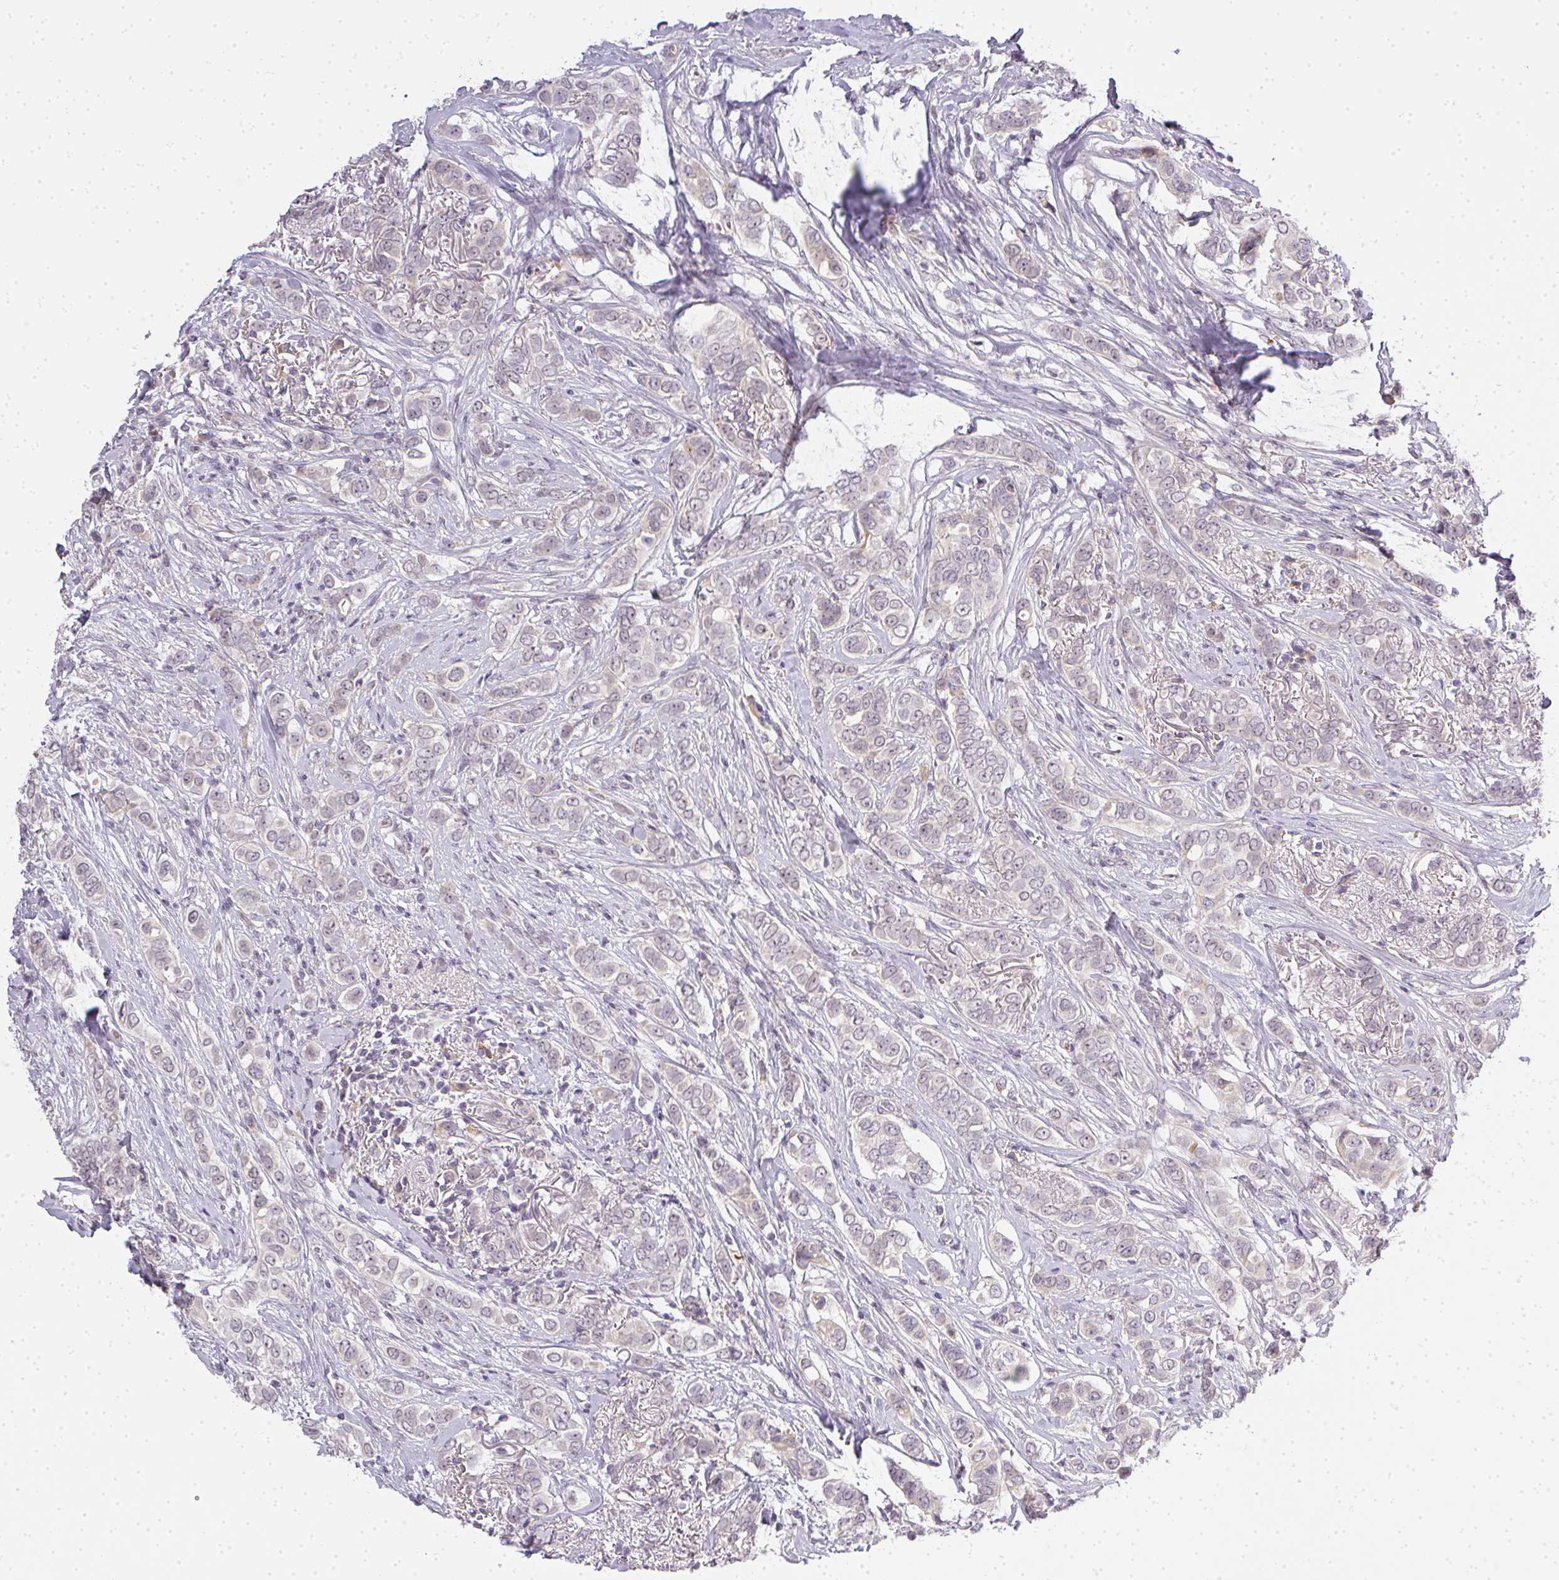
{"staining": {"intensity": "negative", "quantity": "none", "location": "none"}, "tissue": "breast cancer", "cell_type": "Tumor cells", "image_type": "cancer", "snomed": [{"axis": "morphology", "description": "Lobular carcinoma"}, {"axis": "topography", "description": "Breast"}], "caption": "This is a histopathology image of immunohistochemistry staining of breast cancer, which shows no staining in tumor cells.", "gene": "MED19", "patient": {"sex": "female", "age": 51}}